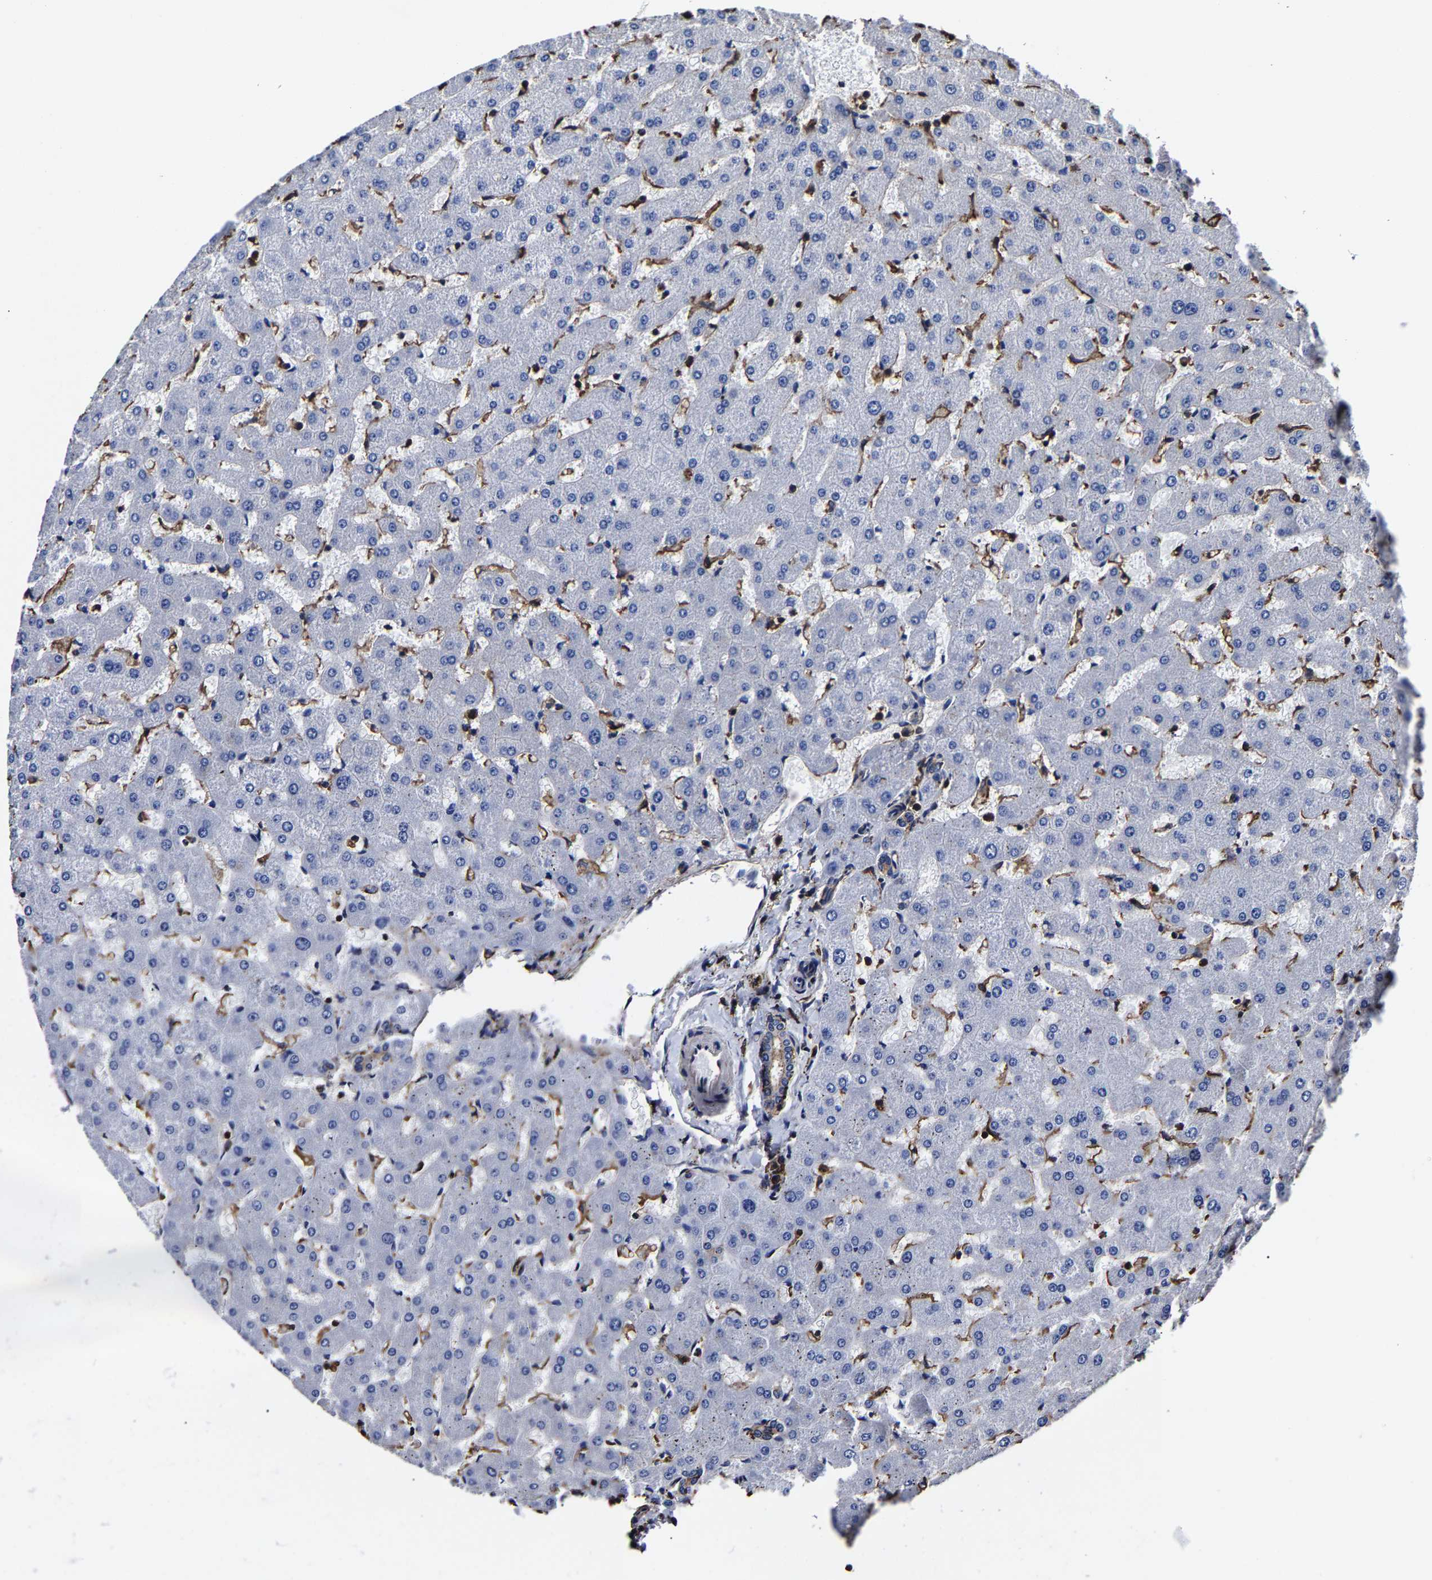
{"staining": {"intensity": "weak", "quantity": "25%-75%", "location": "cytoplasmic/membranous"}, "tissue": "liver", "cell_type": "Cholangiocytes", "image_type": "normal", "snomed": [{"axis": "morphology", "description": "Normal tissue, NOS"}, {"axis": "topography", "description": "Liver"}], "caption": "Weak cytoplasmic/membranous staining is identified in approximately 25%-75% of cholangiocytes in benign liver. (Stains: DAB in brown, nuclei in blue, Microscopy: brightfield microscopy at high magnification).", "gene": "SSH3", "patient": {"sex": "female", "age": 63}}